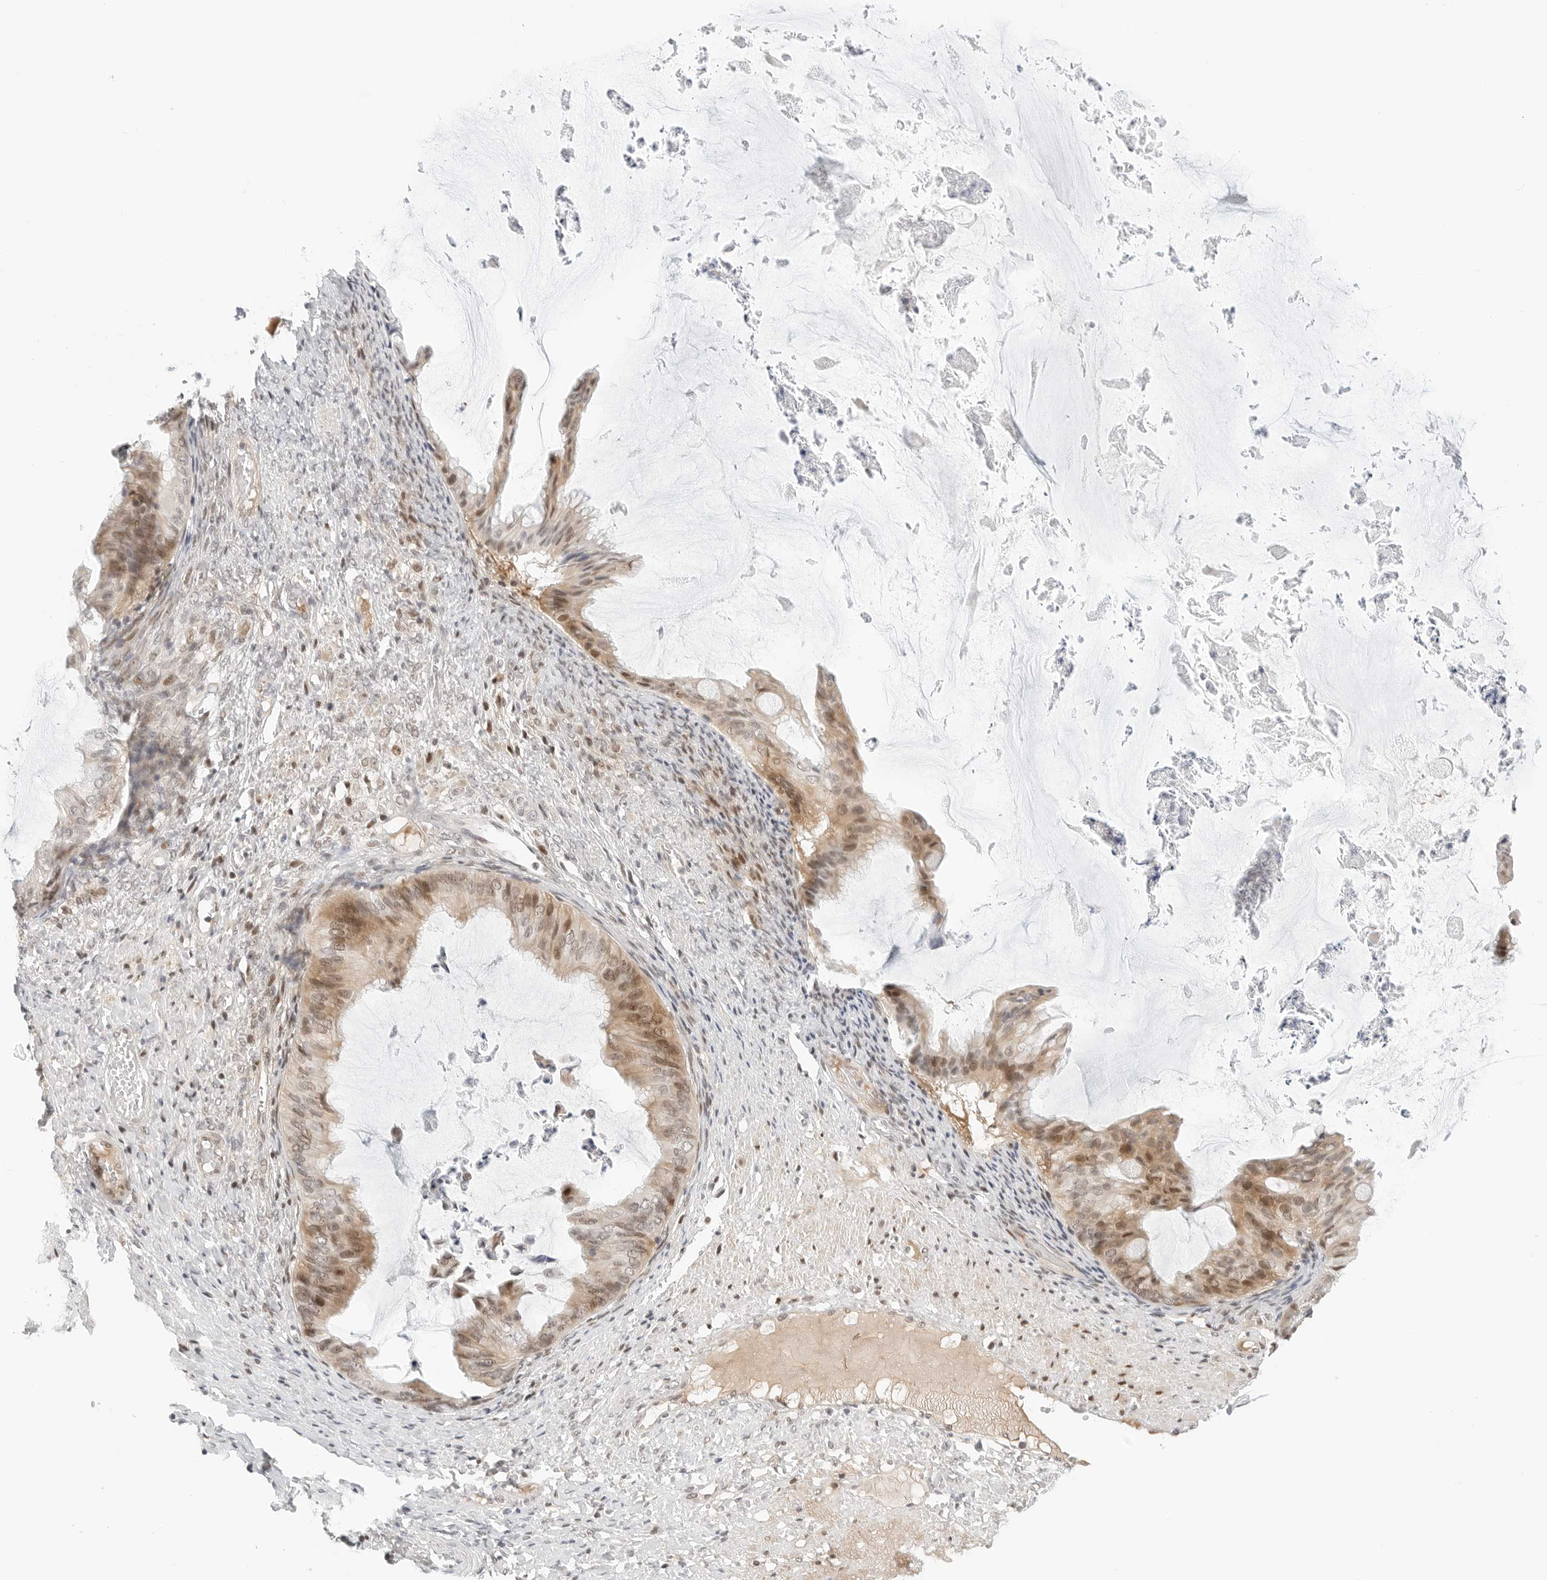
{"staining": {"intensity": "moderate", "quantity": ">75%", "location": "cytoplasmic/membranous,nuclear"}, "tissue": "ovarian cancer", "cell_type": "Tumor cells", "image_type": "cancer", "snomed": [{"axis": "morphology", "description": "Cystadenocarcinoma, mucinous, NOS"}, {"axis": "topography", "description": "Ovary"}], "caption": "Immunohistochemistry (IHC) histopathology image of human mucinous cystadenocarcinoma (ovarian) stained for a protein (brown), which shows medium levels of moderate cytoplasmic/membranous and nuclear staining in about >75% of tumor cells.", "gene": "TSEN2", "patient": {"sex": "female", "age": 61}}